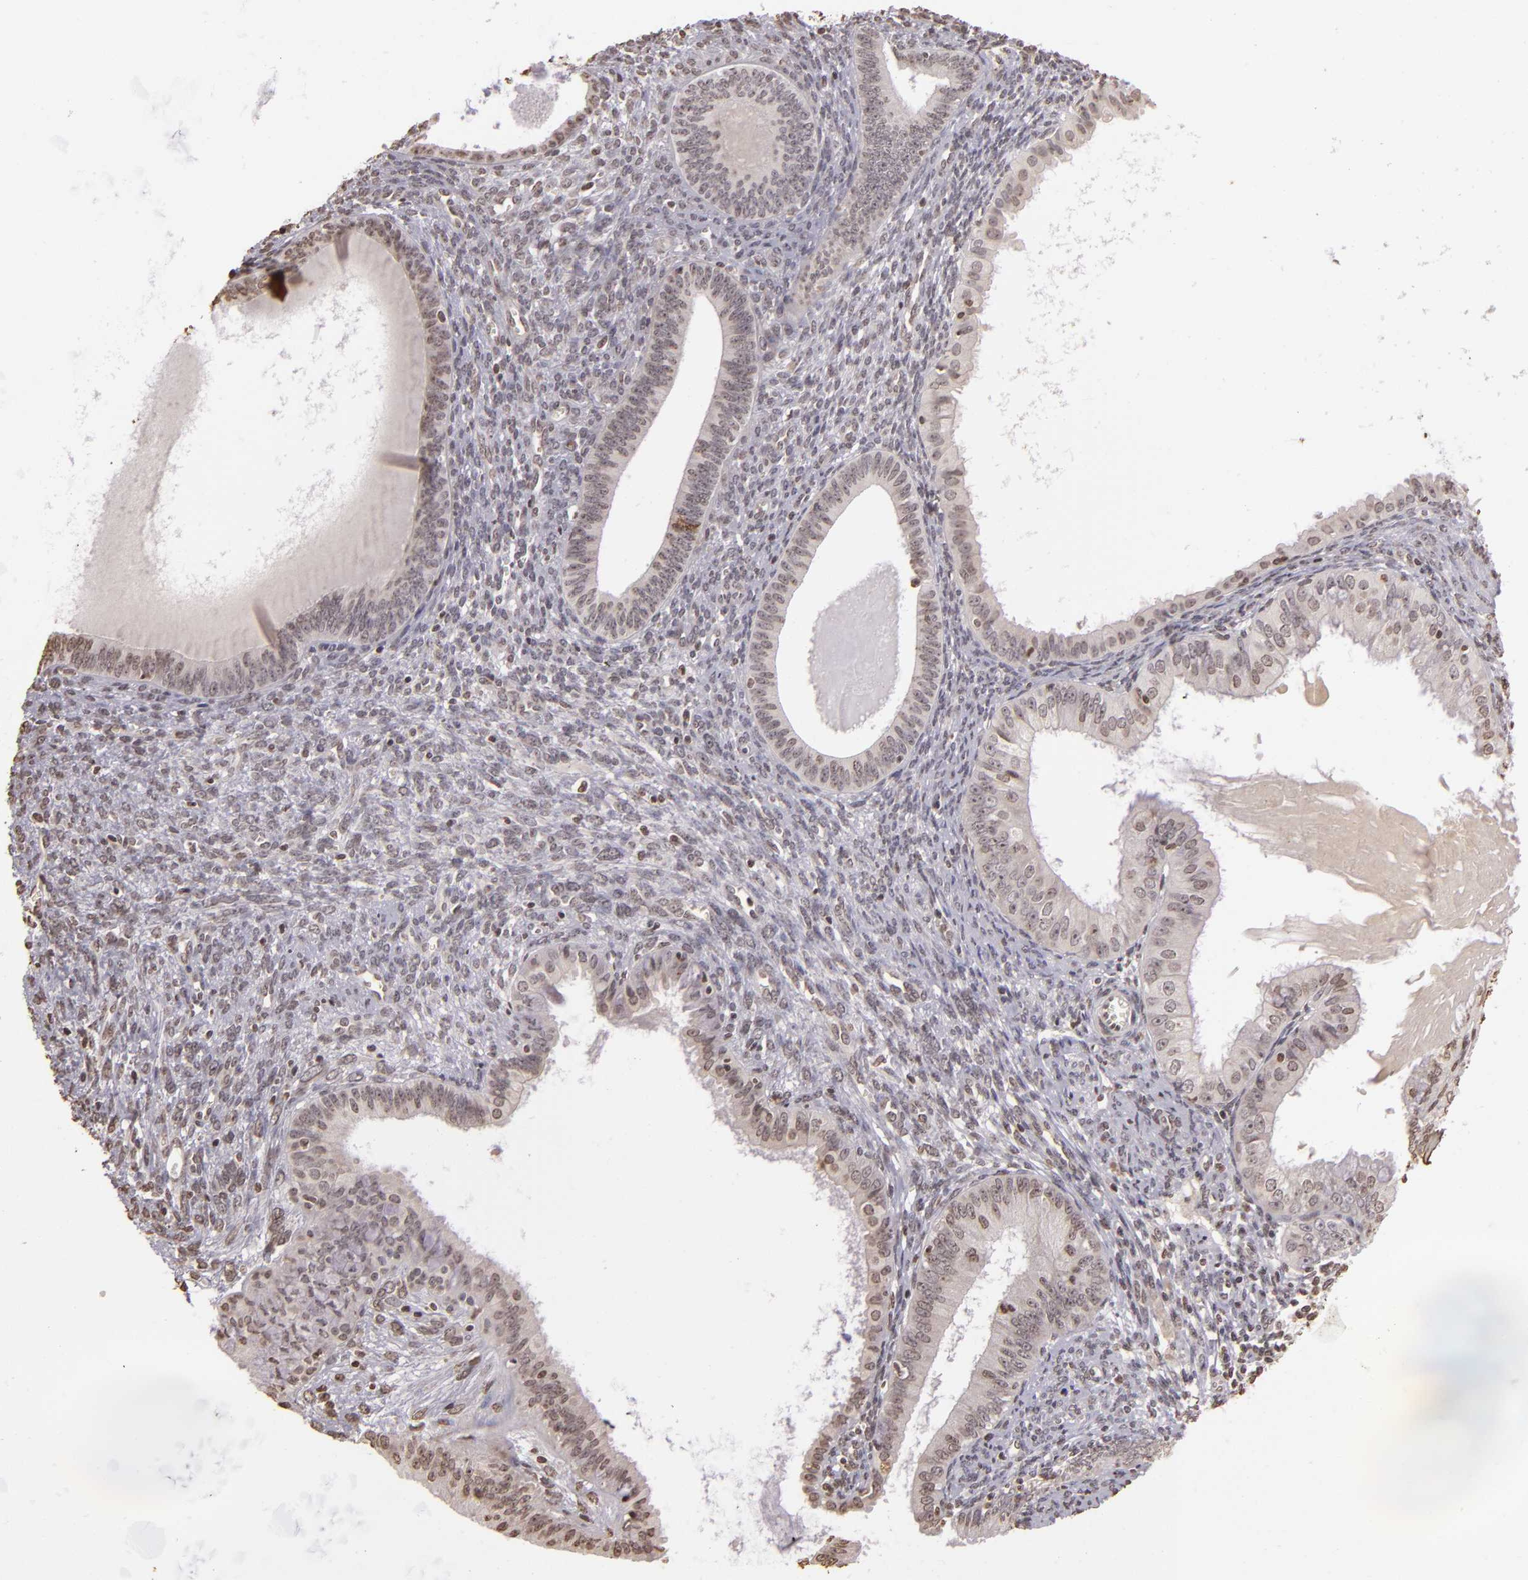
{"staining": {"intensity": "weak", "quantity": "<25%", "location": "nuclear"}, "tissue": "endometrial cancer", "cell_type": "Tumor cells", "image_type": "cancer", "snomed": [{"axis": "morphology", "description": "Adenocarcinoma, NOS"}, {"axis": "topography", "description": "Endometrium"}], "caption": "This is an IHC micrograph of human endometrial cancer. There is no positivity in tumor cells.", "gene": "THRB", "patient": {"sex": "female", "age": 76}}